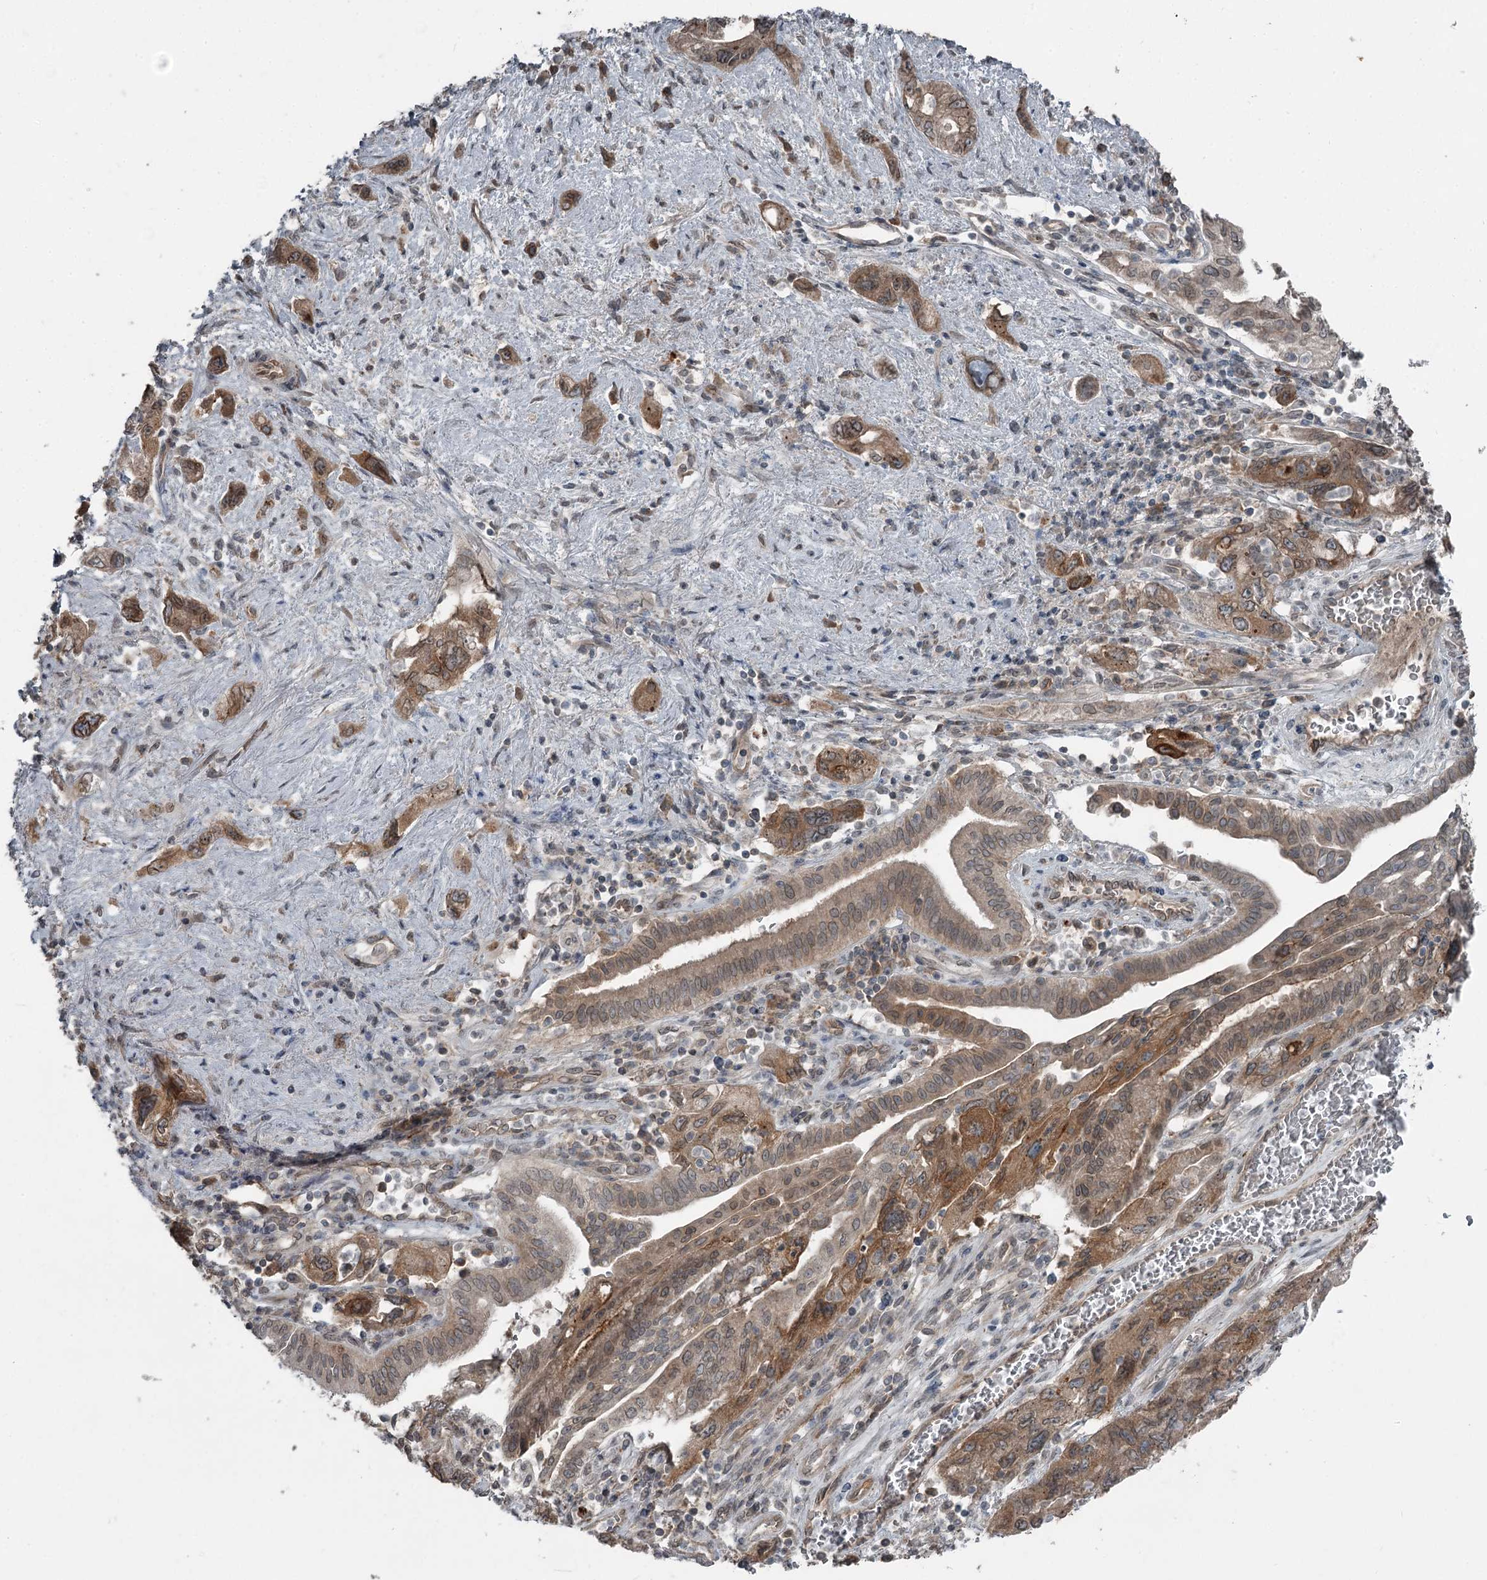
{"staining": {"intensity": "moderate", "quantity": "25%-75%", "location": "cytoplasmic/membranous"}, "tissue": "pancreatic cancer", "cell_type": "Tumor cells", "image_type": "cancer", "snomed": [{"axis": "morphology", "description": "Adenocarcinoma, NOS"}, {"axis": "topography", "description": "Pancreas"}], "caption": "IHC micrograph of neoplastic tissue: pancreatic cancer stained using immunohistochemistry (IHC) exhibits medium levels of moderate protein expression localized specifically in the cytoplasmic/membranous of tumor cells, appearing as a cytoplasmic/membranous brown color.", "gene": "SLC39A8", "patient": {"sex": "female", "age": 73}}